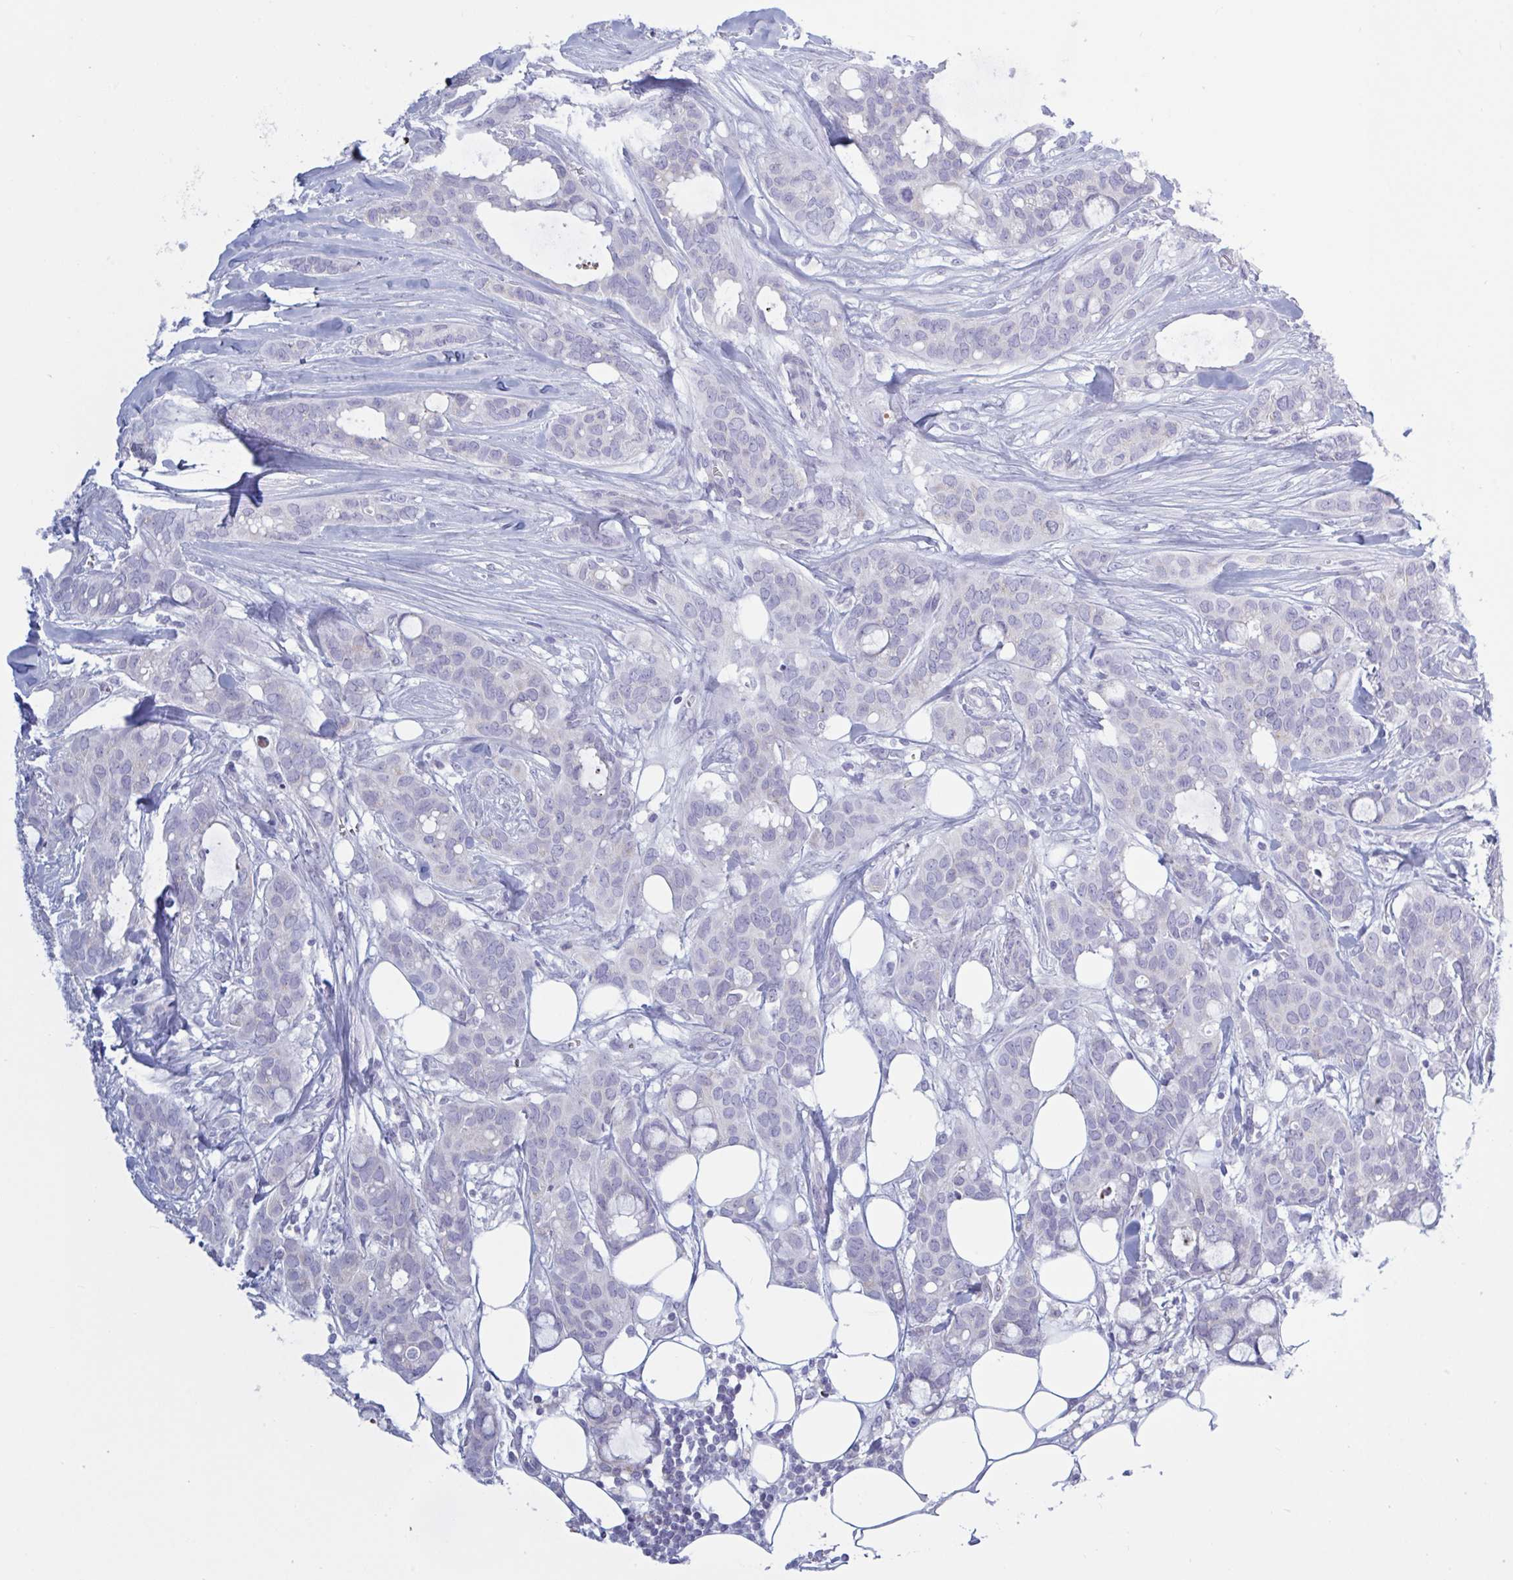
{"staining": {"intensity": "negative", "quantity": "none", "location": "none"}, "tissue": "breast cancer", "cell_type": "Tumor cells", "image_type": "cancer", "snomed": [{"axis": "morphology", "description": "Duct carcinoma"}, {"axis": "topography", "description": "Breast"}], "caption": "Immunohistochemistry micrograph of neoplastic tissue: human breast cancer stained with DAB demonstrates no significant protein positivity in tumor cells.", "gene": "ATG9A", "patient": {"sex": "female", "age": 84}}